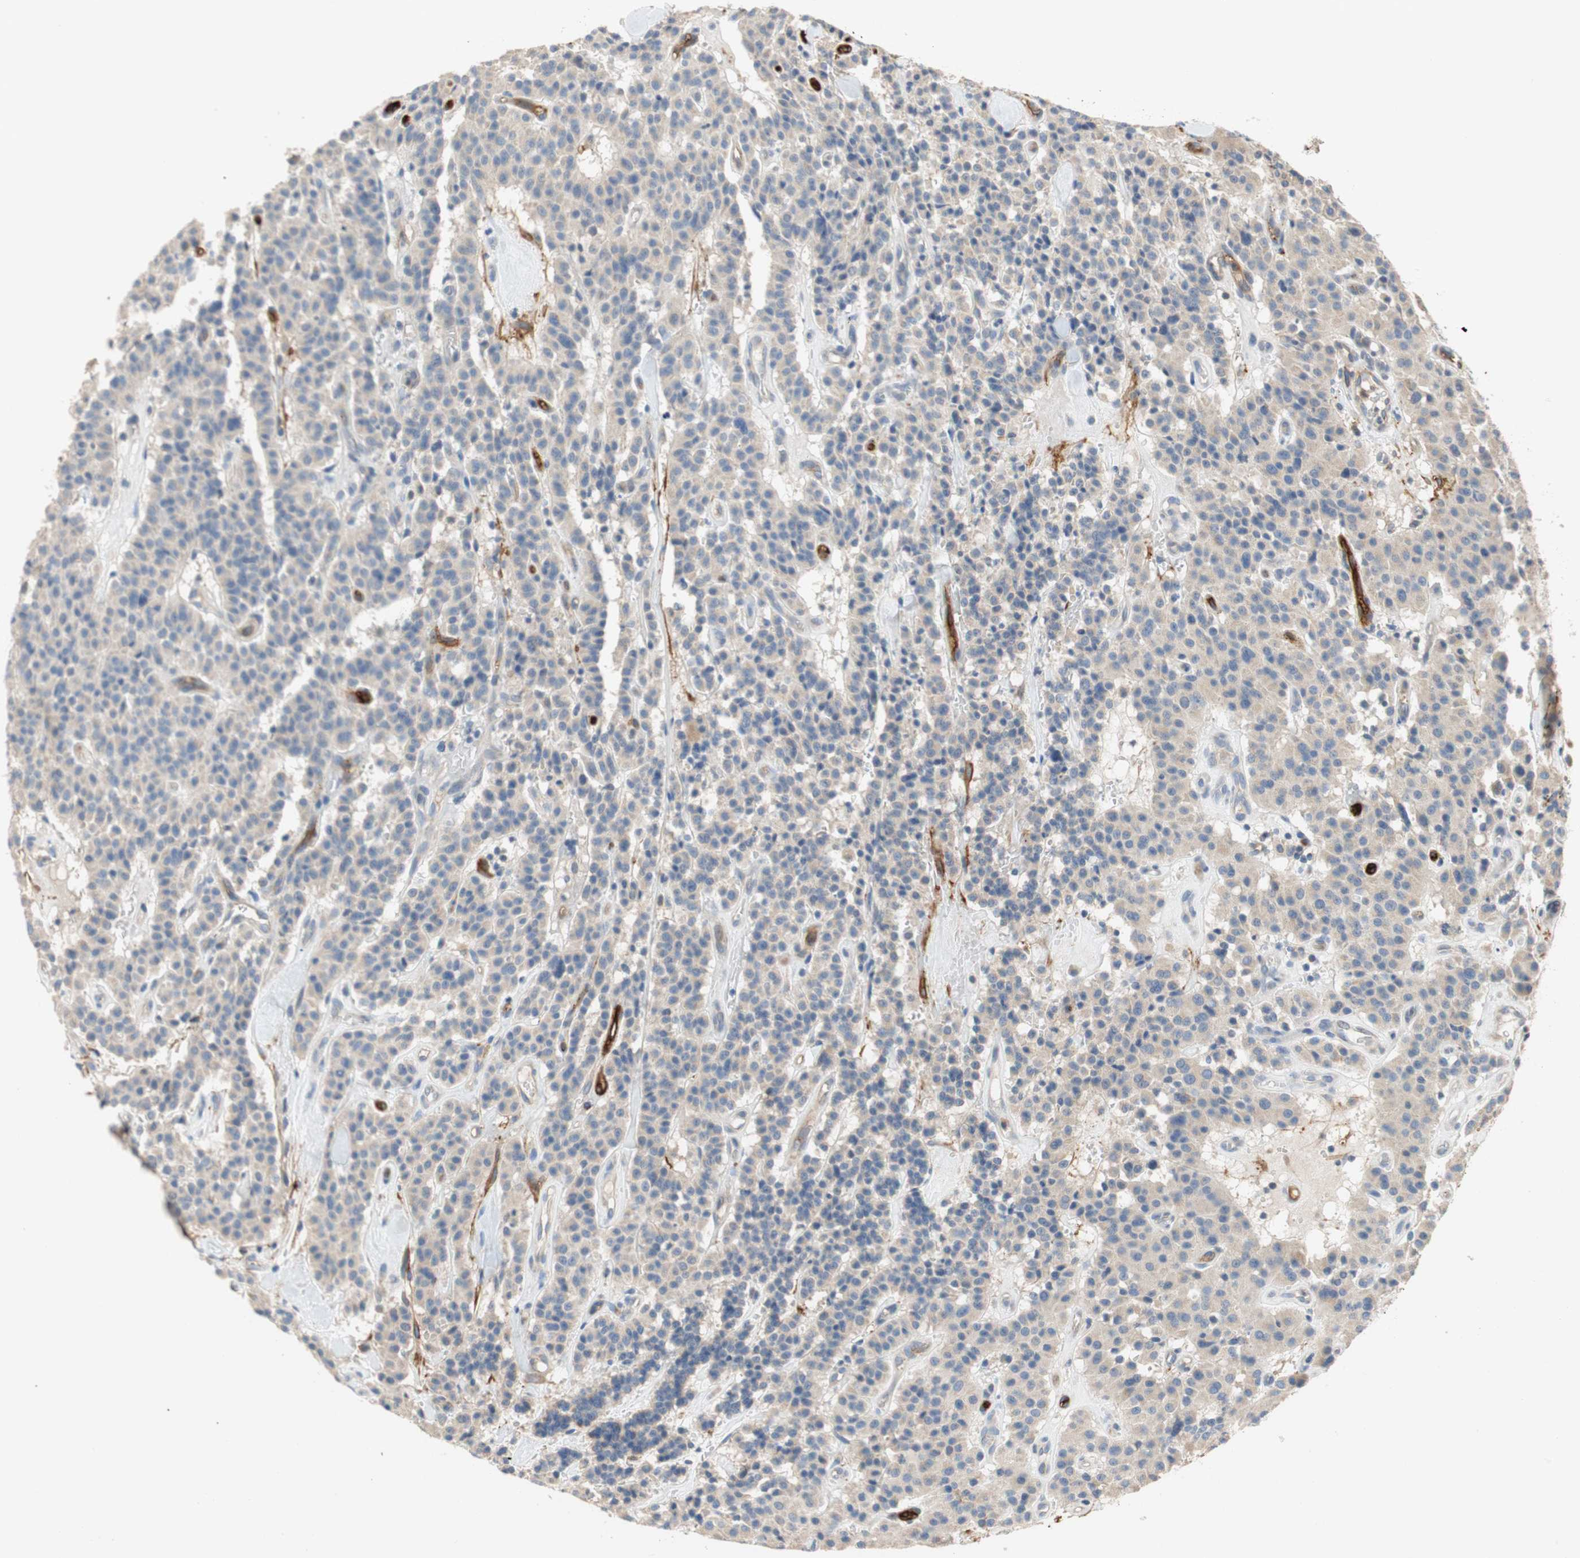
{"staining": {"intensity": "negative", "quantity": "none", "location": "none"}, "tissue": "carcinoid", "cell_type": "Tumor cells", "image_type": "cancer", "snomed": [{"axis": "morphology", "description": "Carcinoid, malignant, NOS"}, {"axis": "topography", "description": "Lung"}], "caption": "Protein analysis of carcinoid (malignant) shows no significant positivity in tumor cells. (Stains: DAB IHC with hematoxylin counter stain, Microscopy: brightfield microscopy at high magnification).", "gene": "ALPL", "patient": {"sex": "male", "age": 30}}